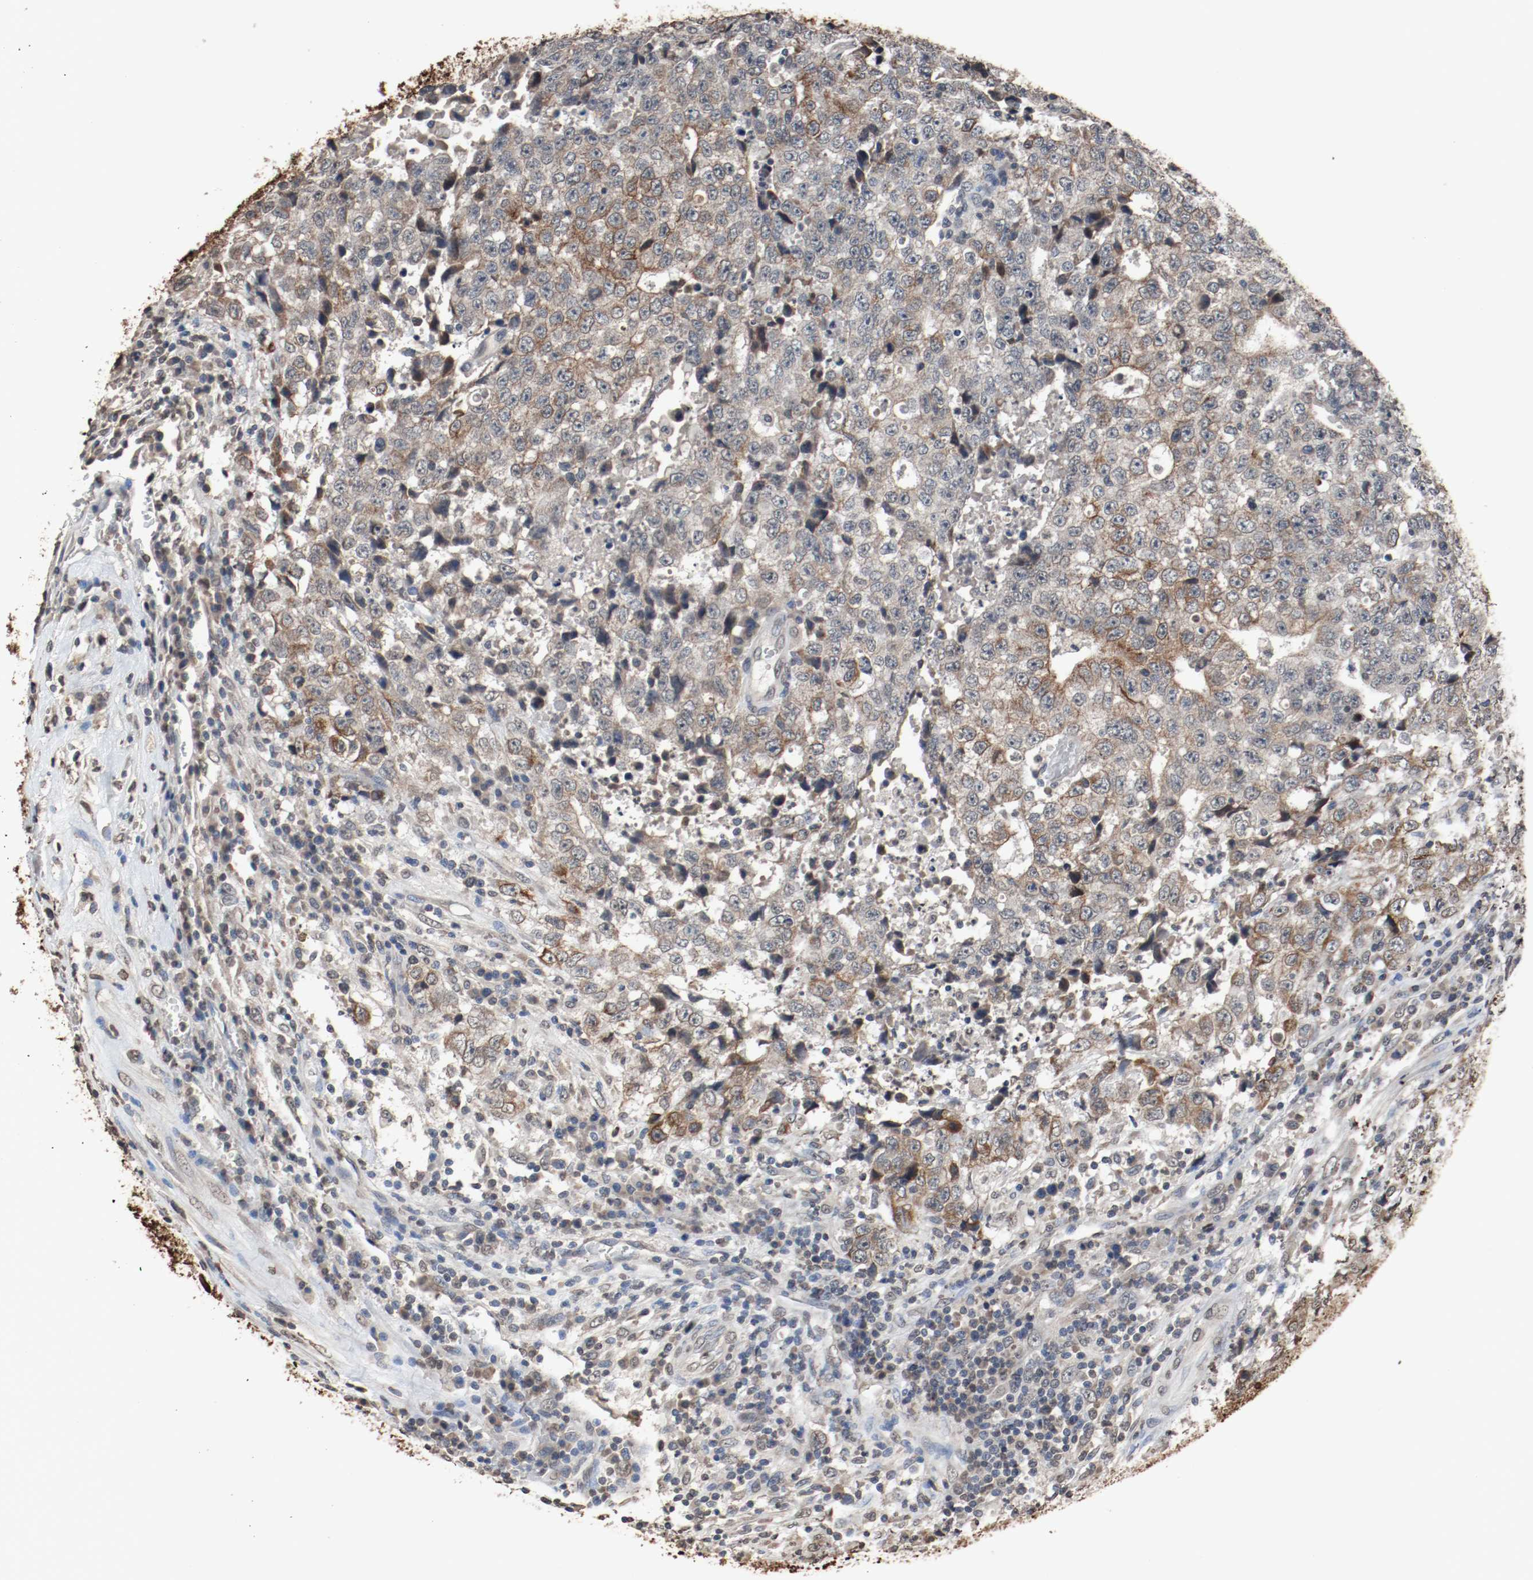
{"staining": {"intensity": "moderate", "quantity": "25%-75%", "location": "cytoplasmic/membranous"}, "tissue": "testis cancer", "cell_type": "Tumor cells", "image_type": "cancer", "snomed": [{"axis": "morphology", "description": "Necrosis, NOS"}, {"axis": "morphology", "description": "Carcinoma, Embryonal, NOS"}, {"axis": "topography", "description": "Testis"}], "caption": "Protein analysis of testis embryonal carcinoma tissue demonstrates moderate cytoplasmic/membranous positivity in approximately 25%-75% of tumor cells. Immunohistochemistry (ihc) stains the protein of interest in brown and the nuclei are stained blue.", "gene": "RTN4", "patient": {"sex": "male", "age": 19}}